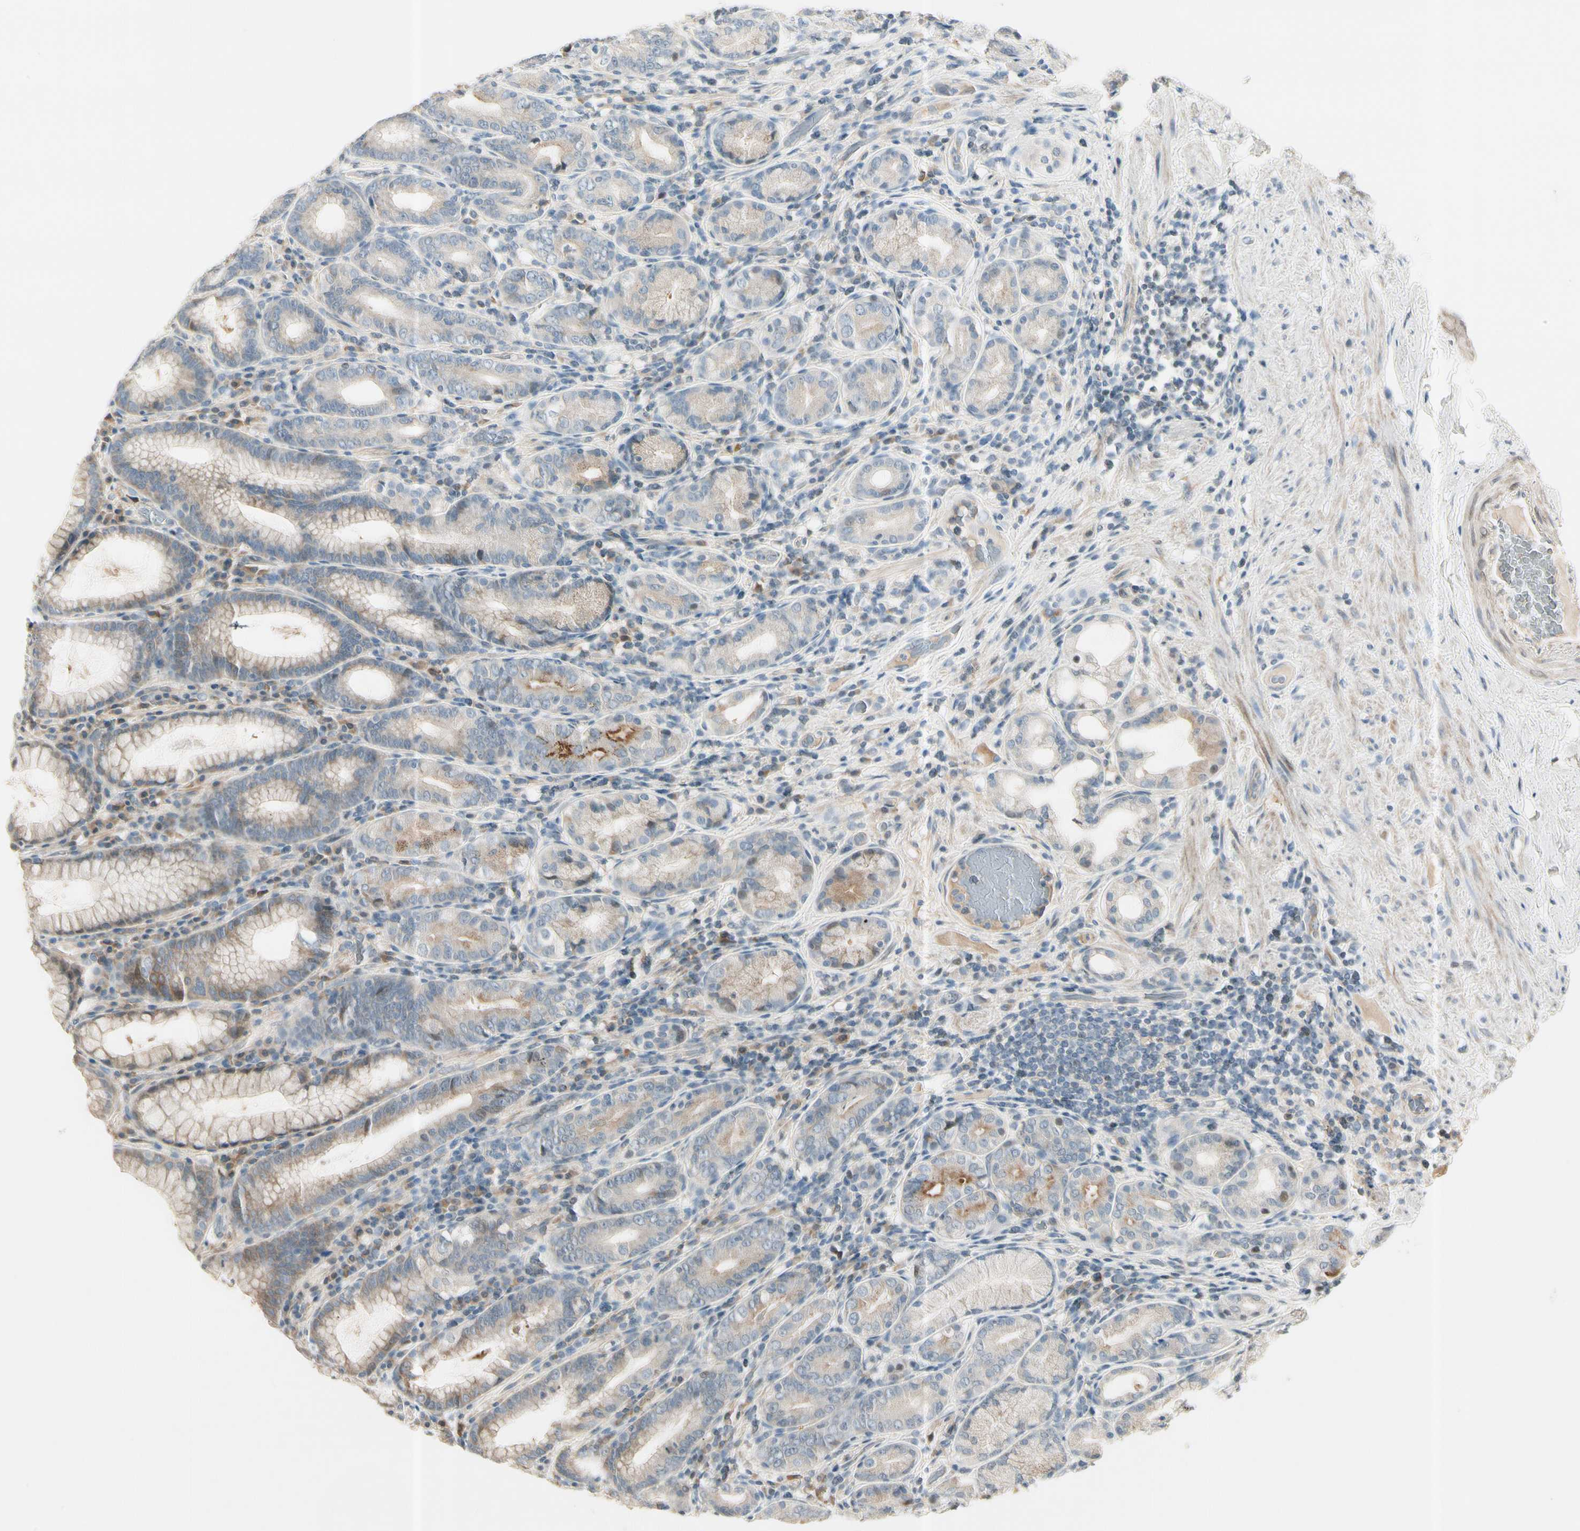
{"staining": {"intensity": "moderate", "quantity": "25%-75%", "location": "cytoplasmic/membranous"}, "tissue": "stomach", "cell_type": "Glandular cells", "image_type": "normal", "snomed": [{"axis": "morphology", "description": "Normal tissue, NOS"}, {"axis": "topography", "description": "Stomach, lower"}], "caption": "Protein expression analysis of benign stomach reveals moderate cytoplasmic/membranous staining in approximately 25%-75% of glandular cells. Nuclei are stained in blue.", "gene": "CYP2E1", "patient": {"sex": "female", "age": 76}}